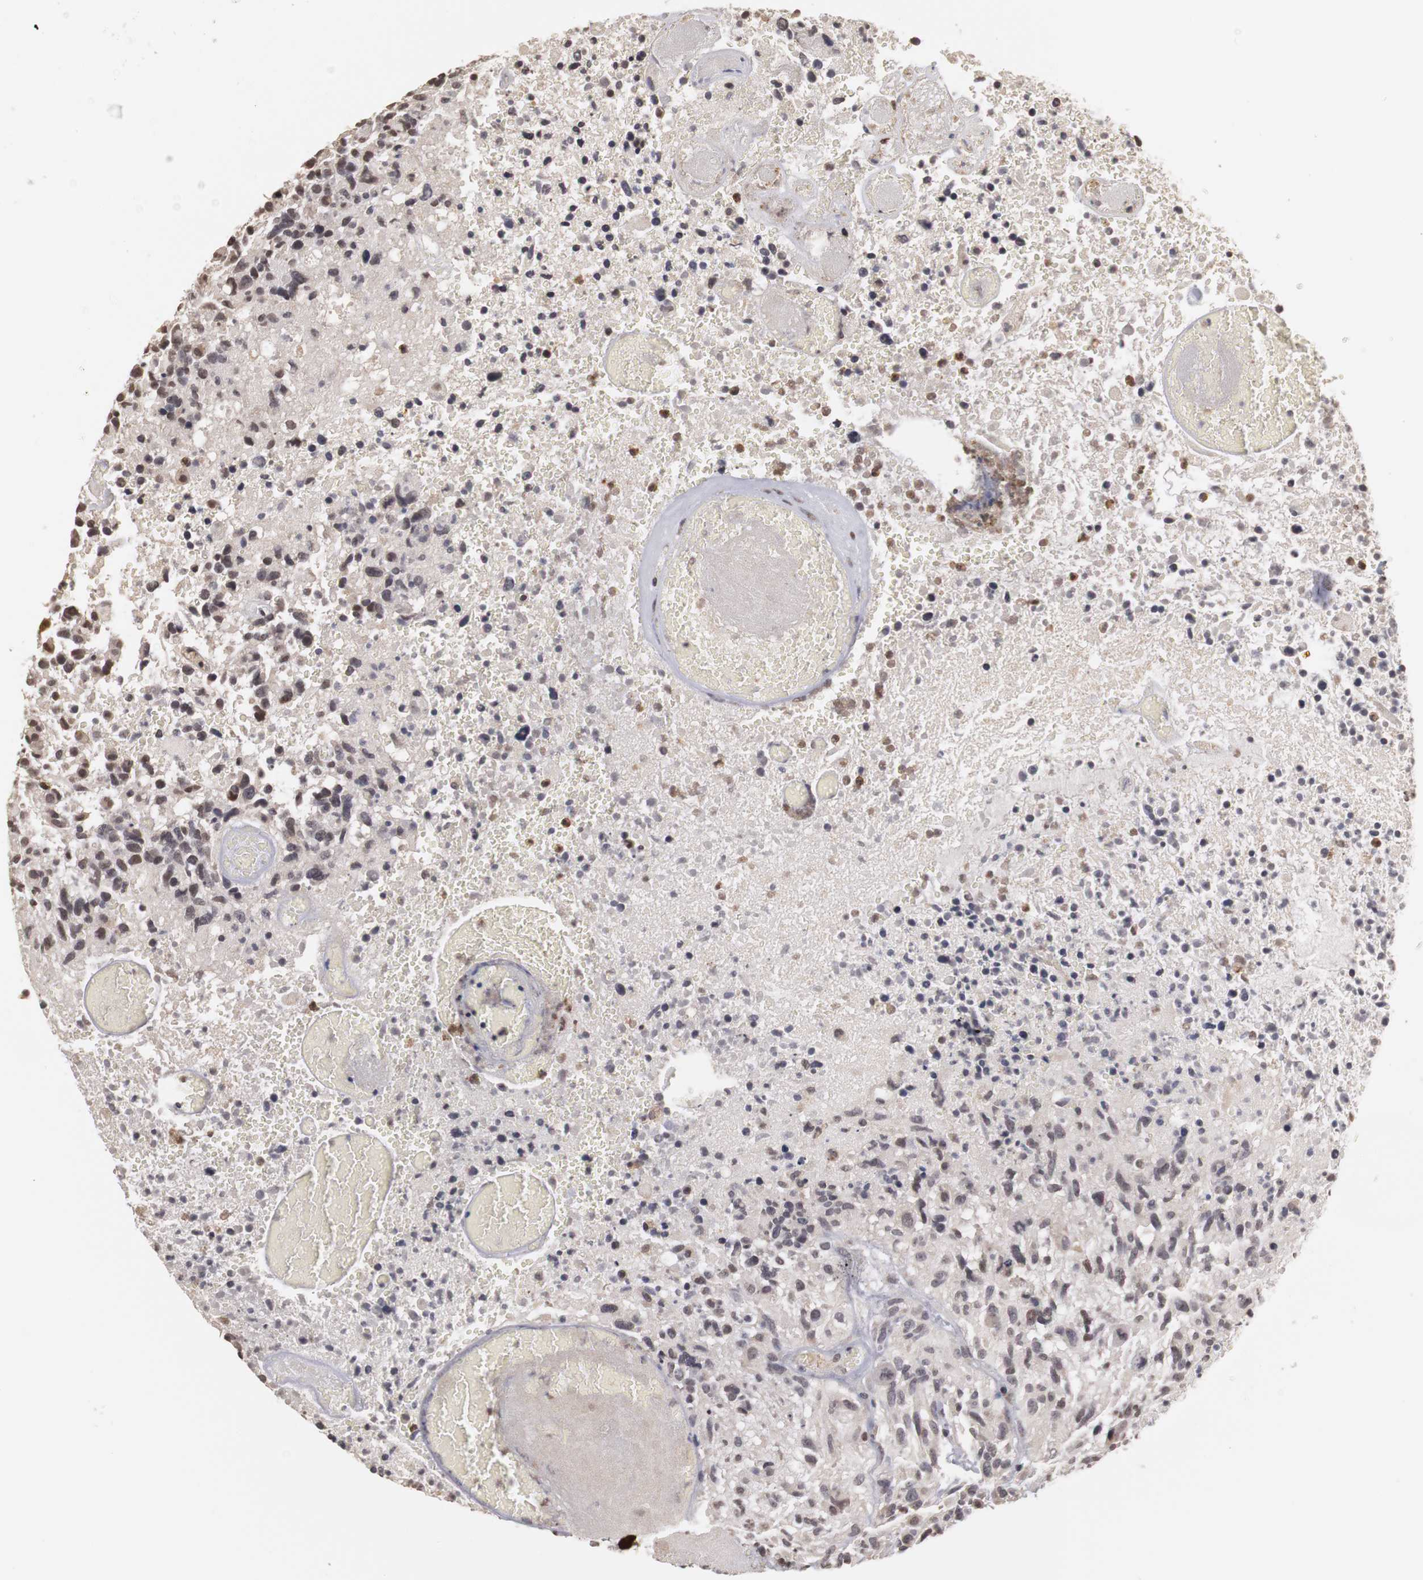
{"staining": {"intensity": "weak", "quantity": "<25%", "location": "nuclear"}, "tissue": "glioma", "cell_type": "Tumor cells", "image_type": "cancer", "snomed": [{"axis": "morphology", "description": "Glioma, malignant, High grade"}, {"axis": "topography", "description": "Brain"}], "caption": "The immunohistochemistry (IHC) histopathology image has no significant staining in tumor cells of malignant high-grade glioma tissue.", "gene": "PLEKHA1", "patient": {"sex": "male", "age": 72}}